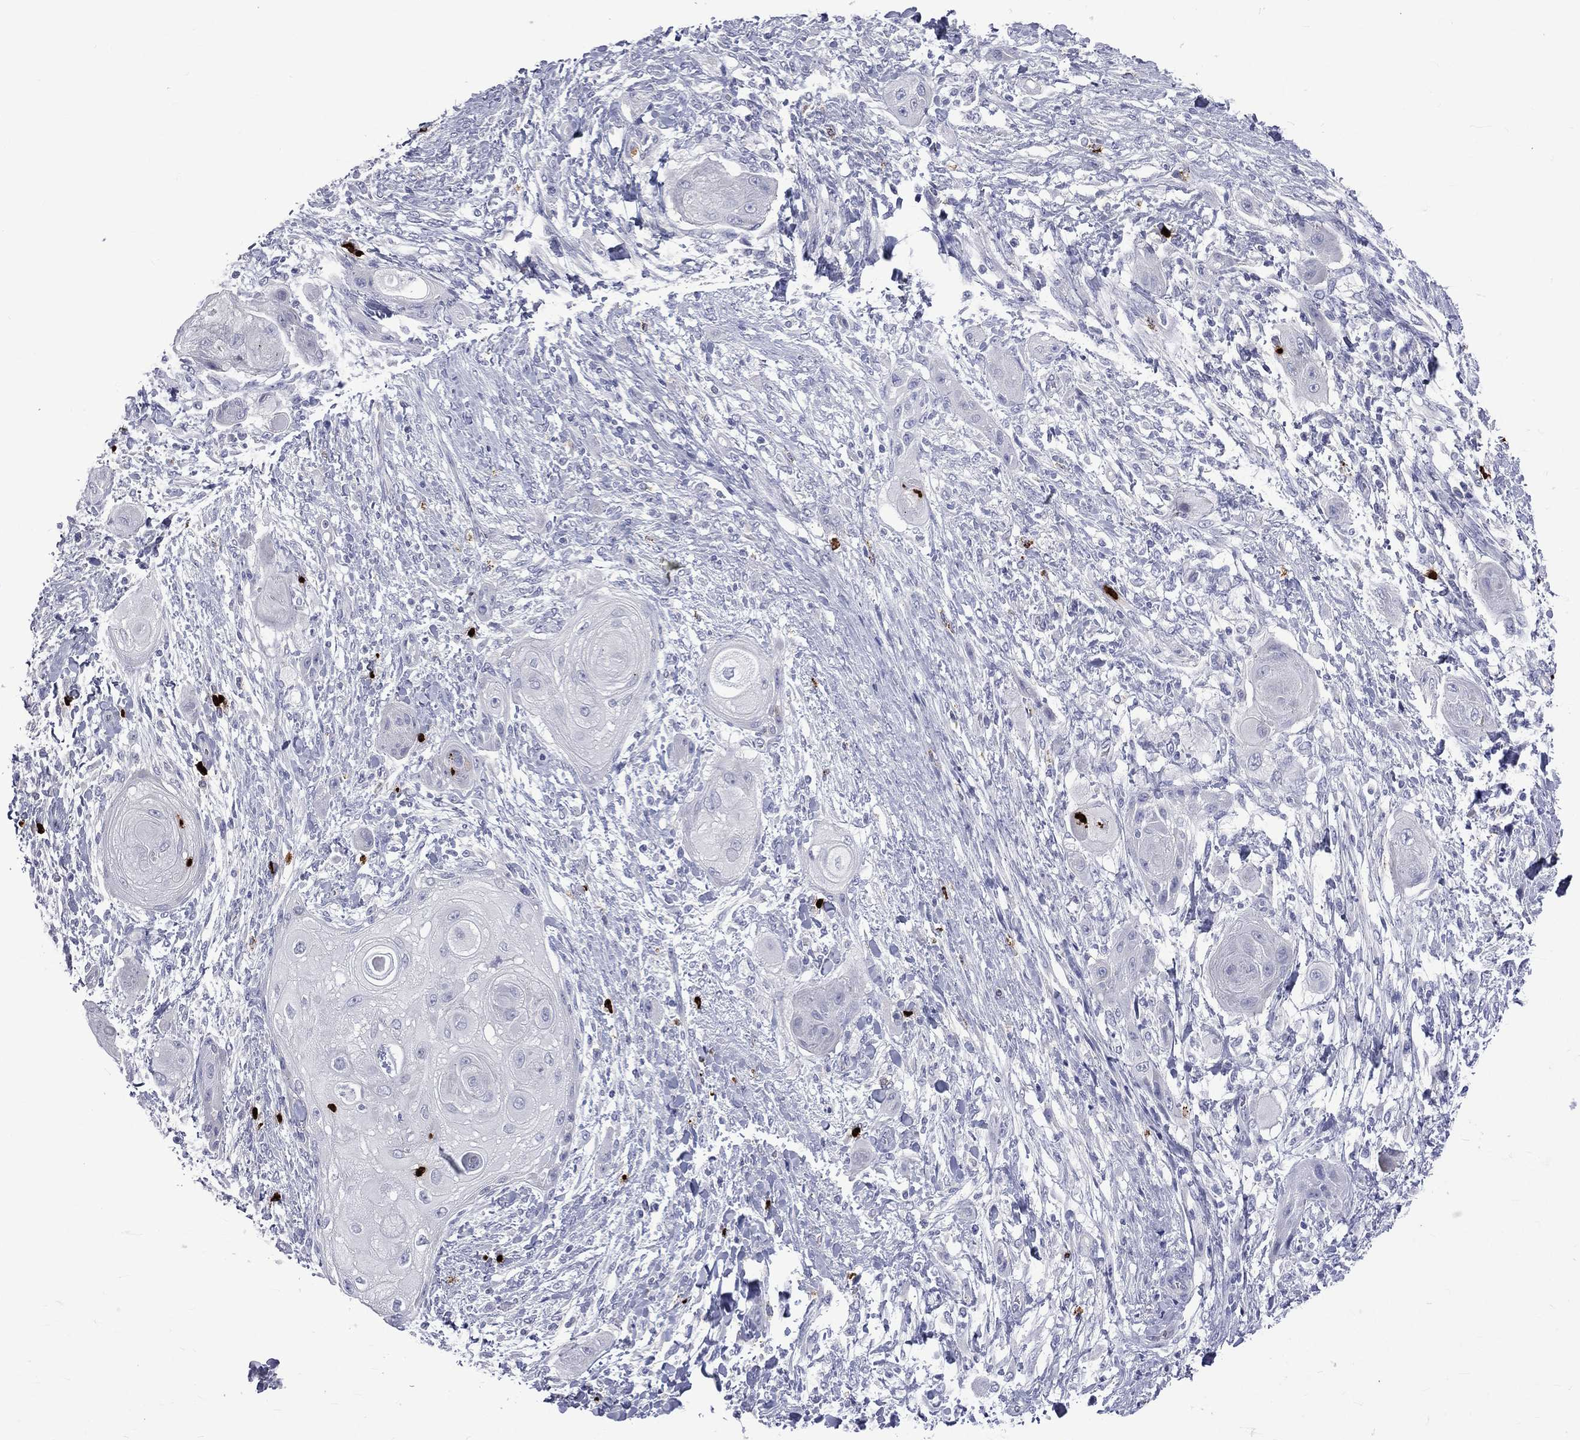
{"staining": {"intensity": "negative", "quantity": "none", "location": "none"}, "tissue": "skin cancer", "cell_type": "Tumor cells", "image_type": "cancer", "snomed": [{"axis": "morphology", "description": "Squamous cell carcinoma, NOS"}, {"axis": "topography", "description": "Skin"}], "caption": "There is no significant expression in tumor cells of skin cancer (squamous cell carcinoma). Nuclei are stained in blue.", "gene": "ELANE", "patient": {"sex": "male", "age": 62}}